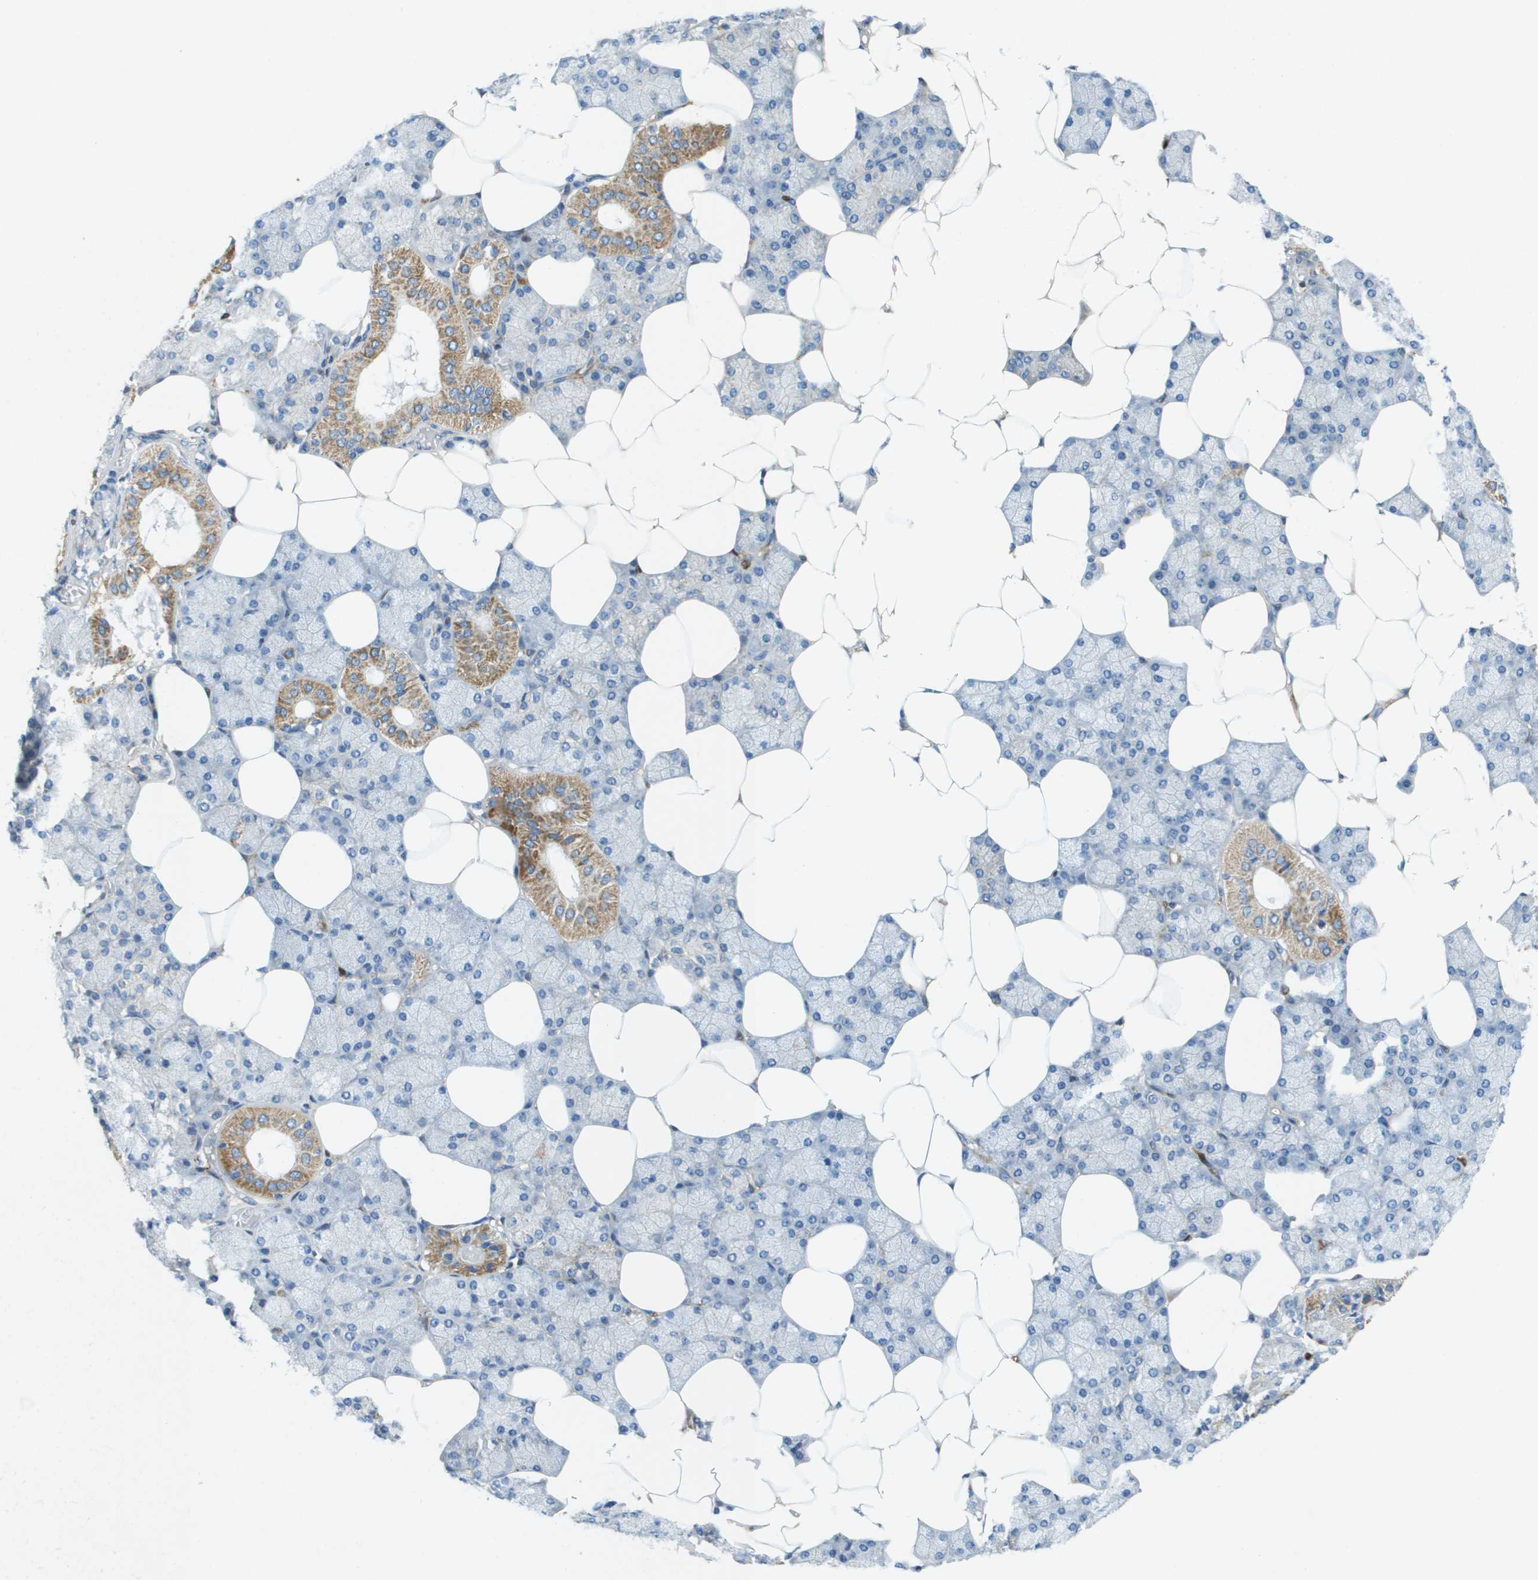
{"staining": {"intensity": "moderate", "quantity": "<25%", "location": "cytoplasmic/membranous"}, "tissue": "salivary gland", "cell_type": "Glandular cells", "image_type": "normal", "snomed": [{"axis": "morphology", "description": "Normal tissue, NOS"}, {"axis": "topography", "description": "Salivary gland"}], "caption": "Immunohistochemical staining of benign human salivary gland displays moderate cytoplasmic/membranous protein positivity in about <25% of glandular cells.", "gene": "CYGB", "patient": {"sex": "male", "age": 62}}